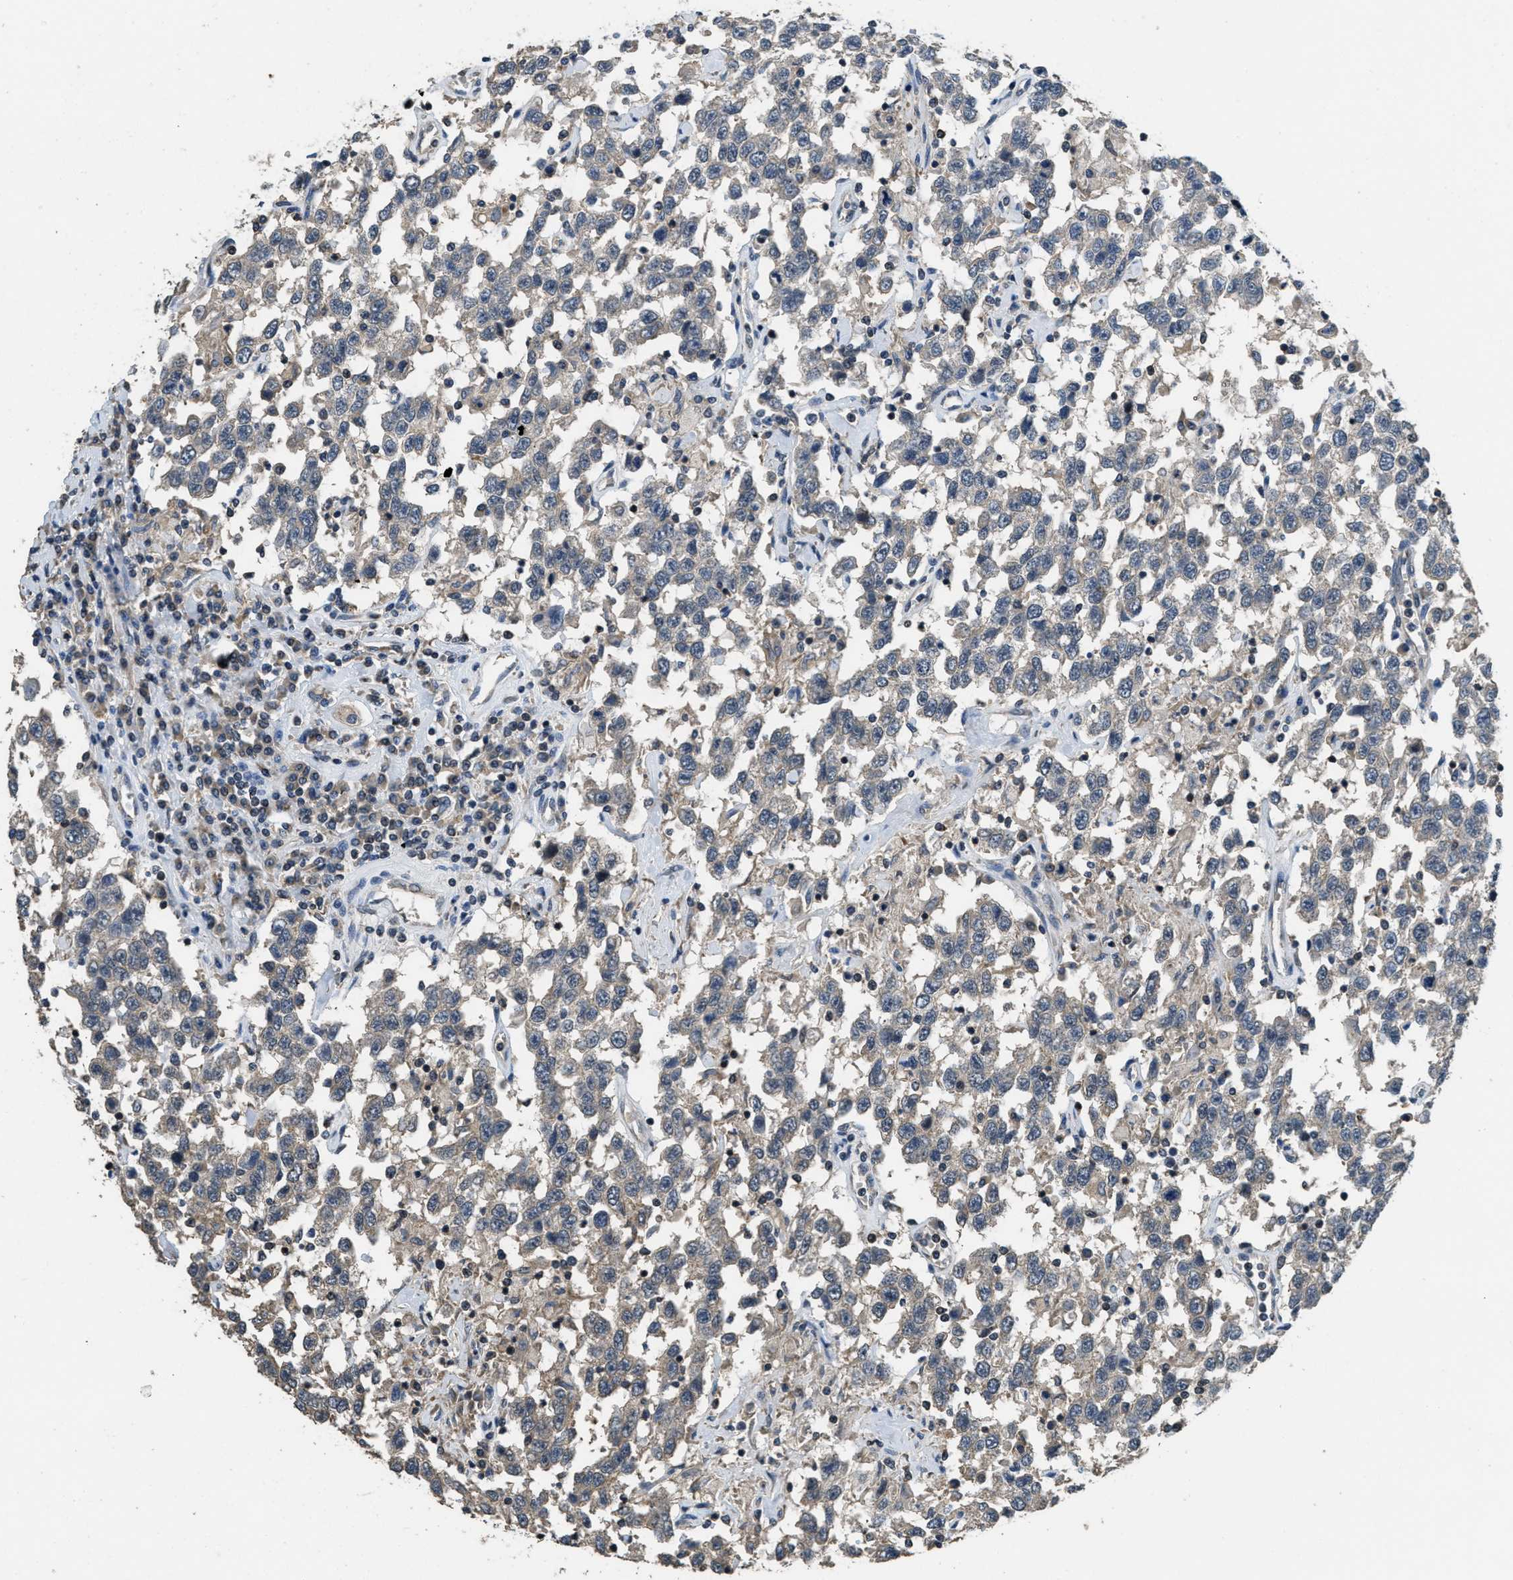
{"staining": {"intensity": "negative", "quantity": "none", "location": "none"}, "tissue": "testis cancer", "cell_type": "Tumor cells", "image_type": "cancer", "snomed": [{"axis": "morphology", "description": "Seminoma, NOS"}, {"axis": "topography", "description": "Testis"}], "caption": "DAB (3,3'-diaminobenzidine) immunohistochemical staining of seminoma (testis) demonstrates no significant expression in tumor cells.", "gene": "NAT1", "patient": {"sex": "male", "age": 41}}